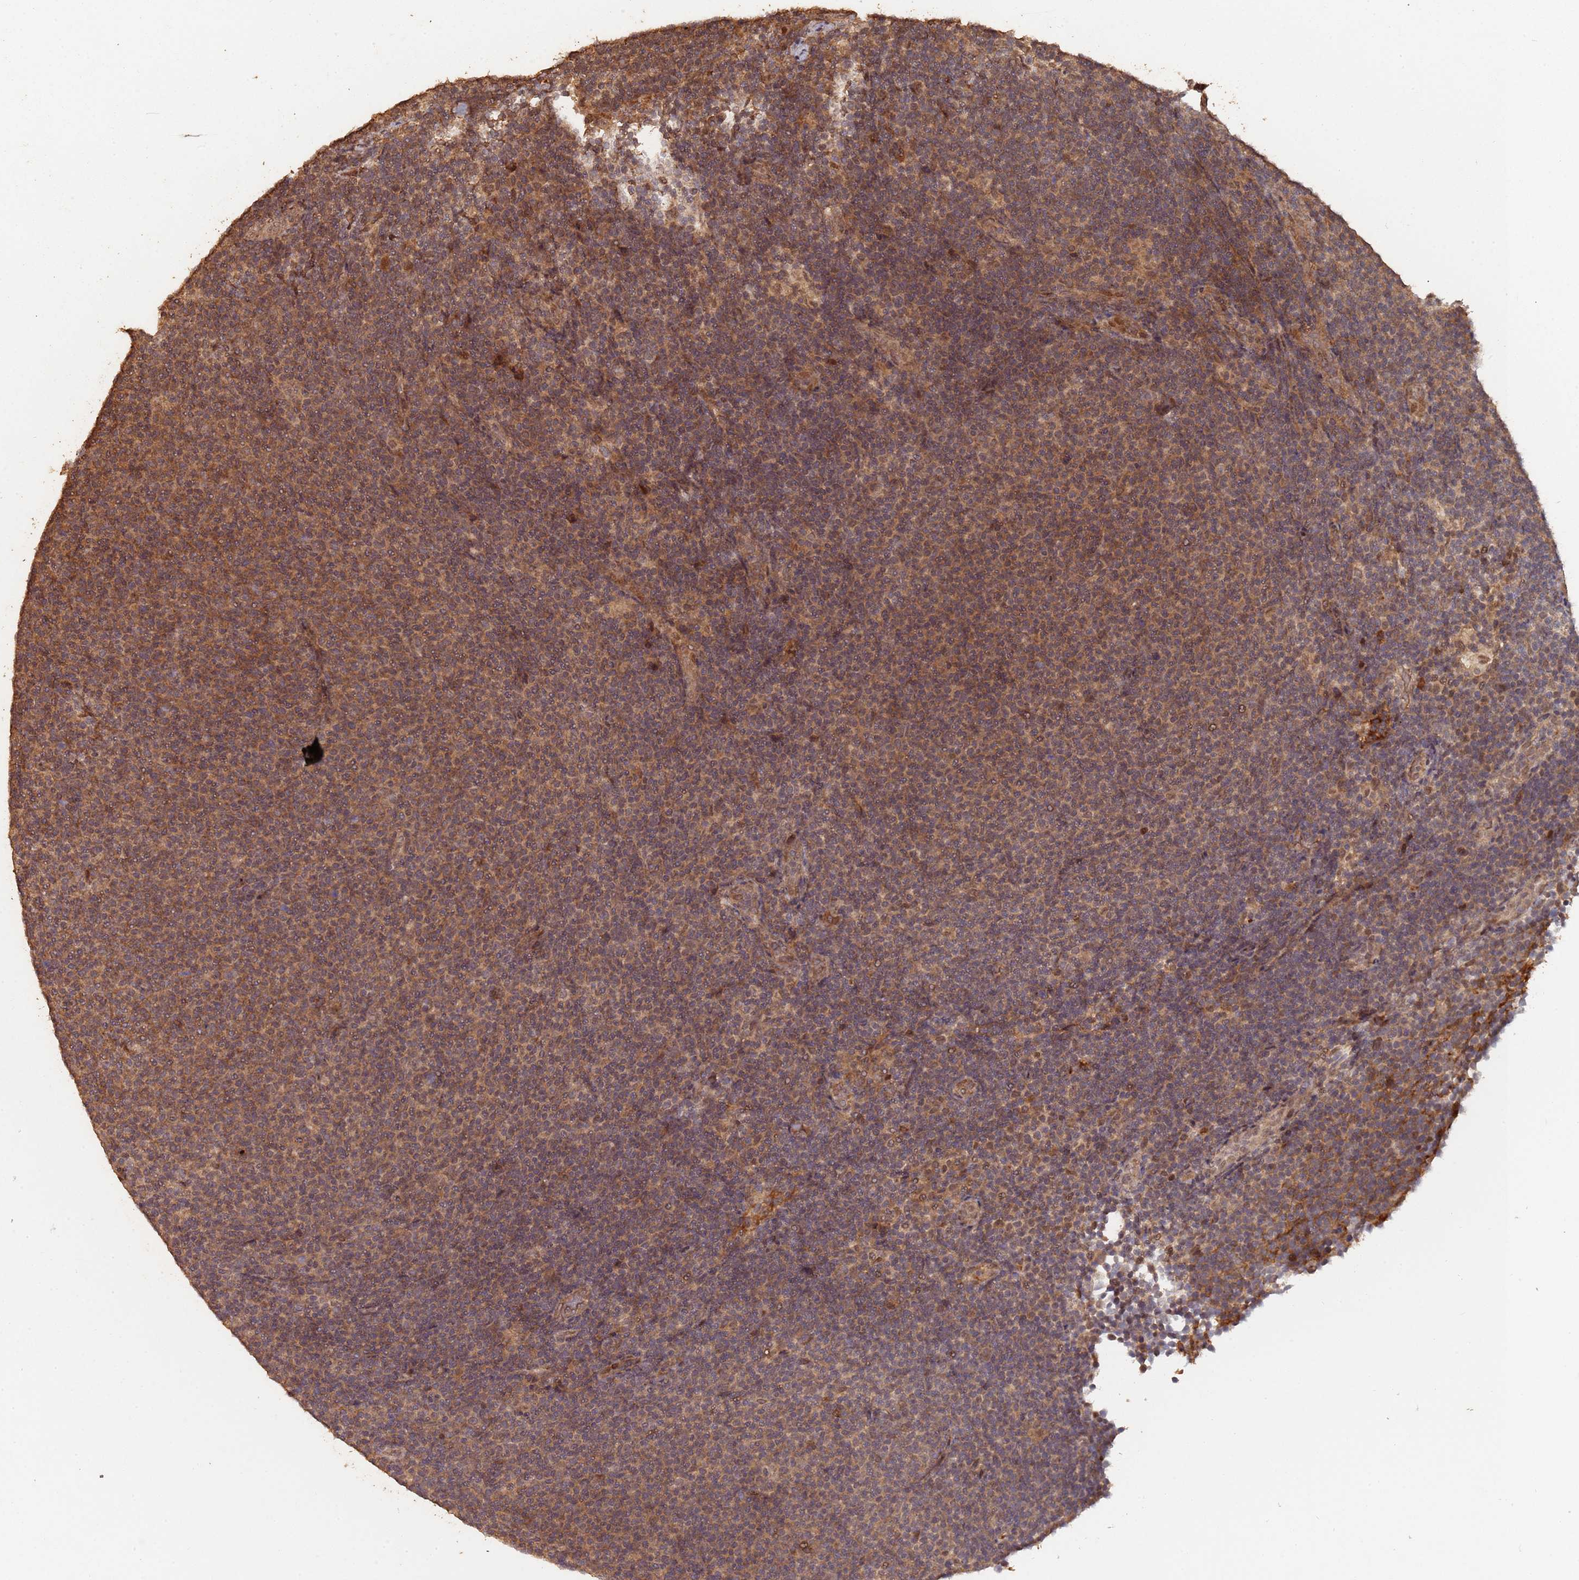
{"staining": {"intensity": "moderate", "quantity": ">75%", "location": "cytoplasmic/membranous"}, "tissue": "lymphoma", "cell_type": "Tumor cells", "image_type": "cancer", "snomed": [{"axis": "morphology", "description": "Malignant lymphoma, non-Hodgkin's type, Low grade"}, {"axis": "topography", "description": "Lymph node"}], "caption": "An IHC micrograph of neoplastic tissue is shown. Protein staining in brown labels moderate cytoplasmic/membranous positivity in malignant lymphoma, non-Hodgkin's type (low-grade) within tumor cells.", "gene": "FRAT1", "patient": {"sex": "male", "age": 66}}